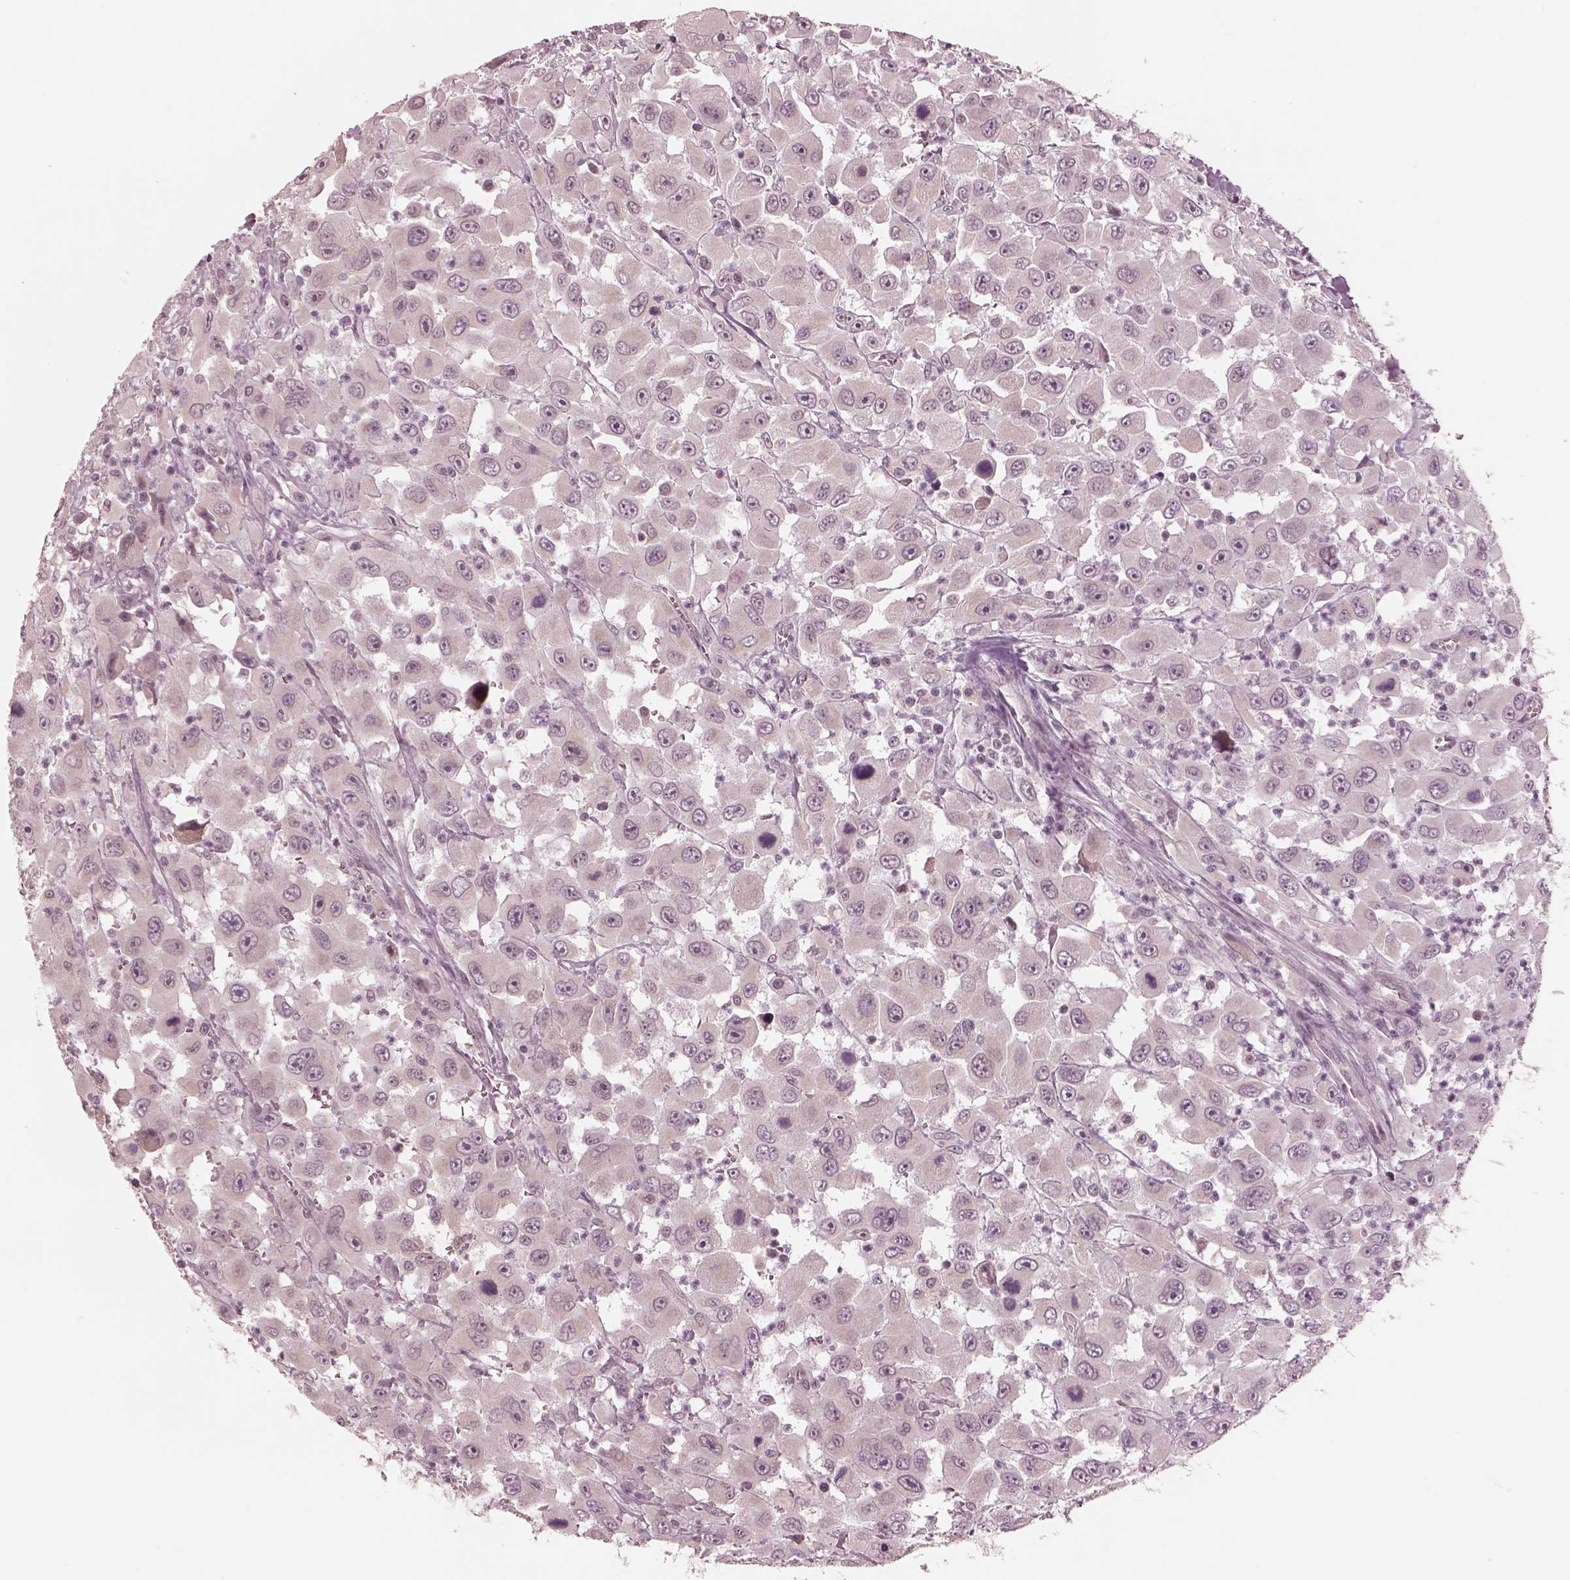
{"staining": {"intensity": "negative", "quantity": "none", "location": "none"}, "tissue": "head and neck cancer", "cell_type": "Tumor cells", "image_type": "cancer", "snomed": [{"axis": "morphology", "description": "Squamous cell carcinoma, NOS"}, {"axis": "morphology", "description": "Squamous cell carcinoma, metastatic, NOS"}, {"axis": "topography", "description": "Oral tissue"}, {"axis": "topography", "description": "Head-Neck"}], "caption": "A micrograph of head and neck squamous cell carcinoma stained for a protein shows no brown staining in tumor cells.", "gene": "IQCB1", "patient": {"sex": "female", "age": 85}}